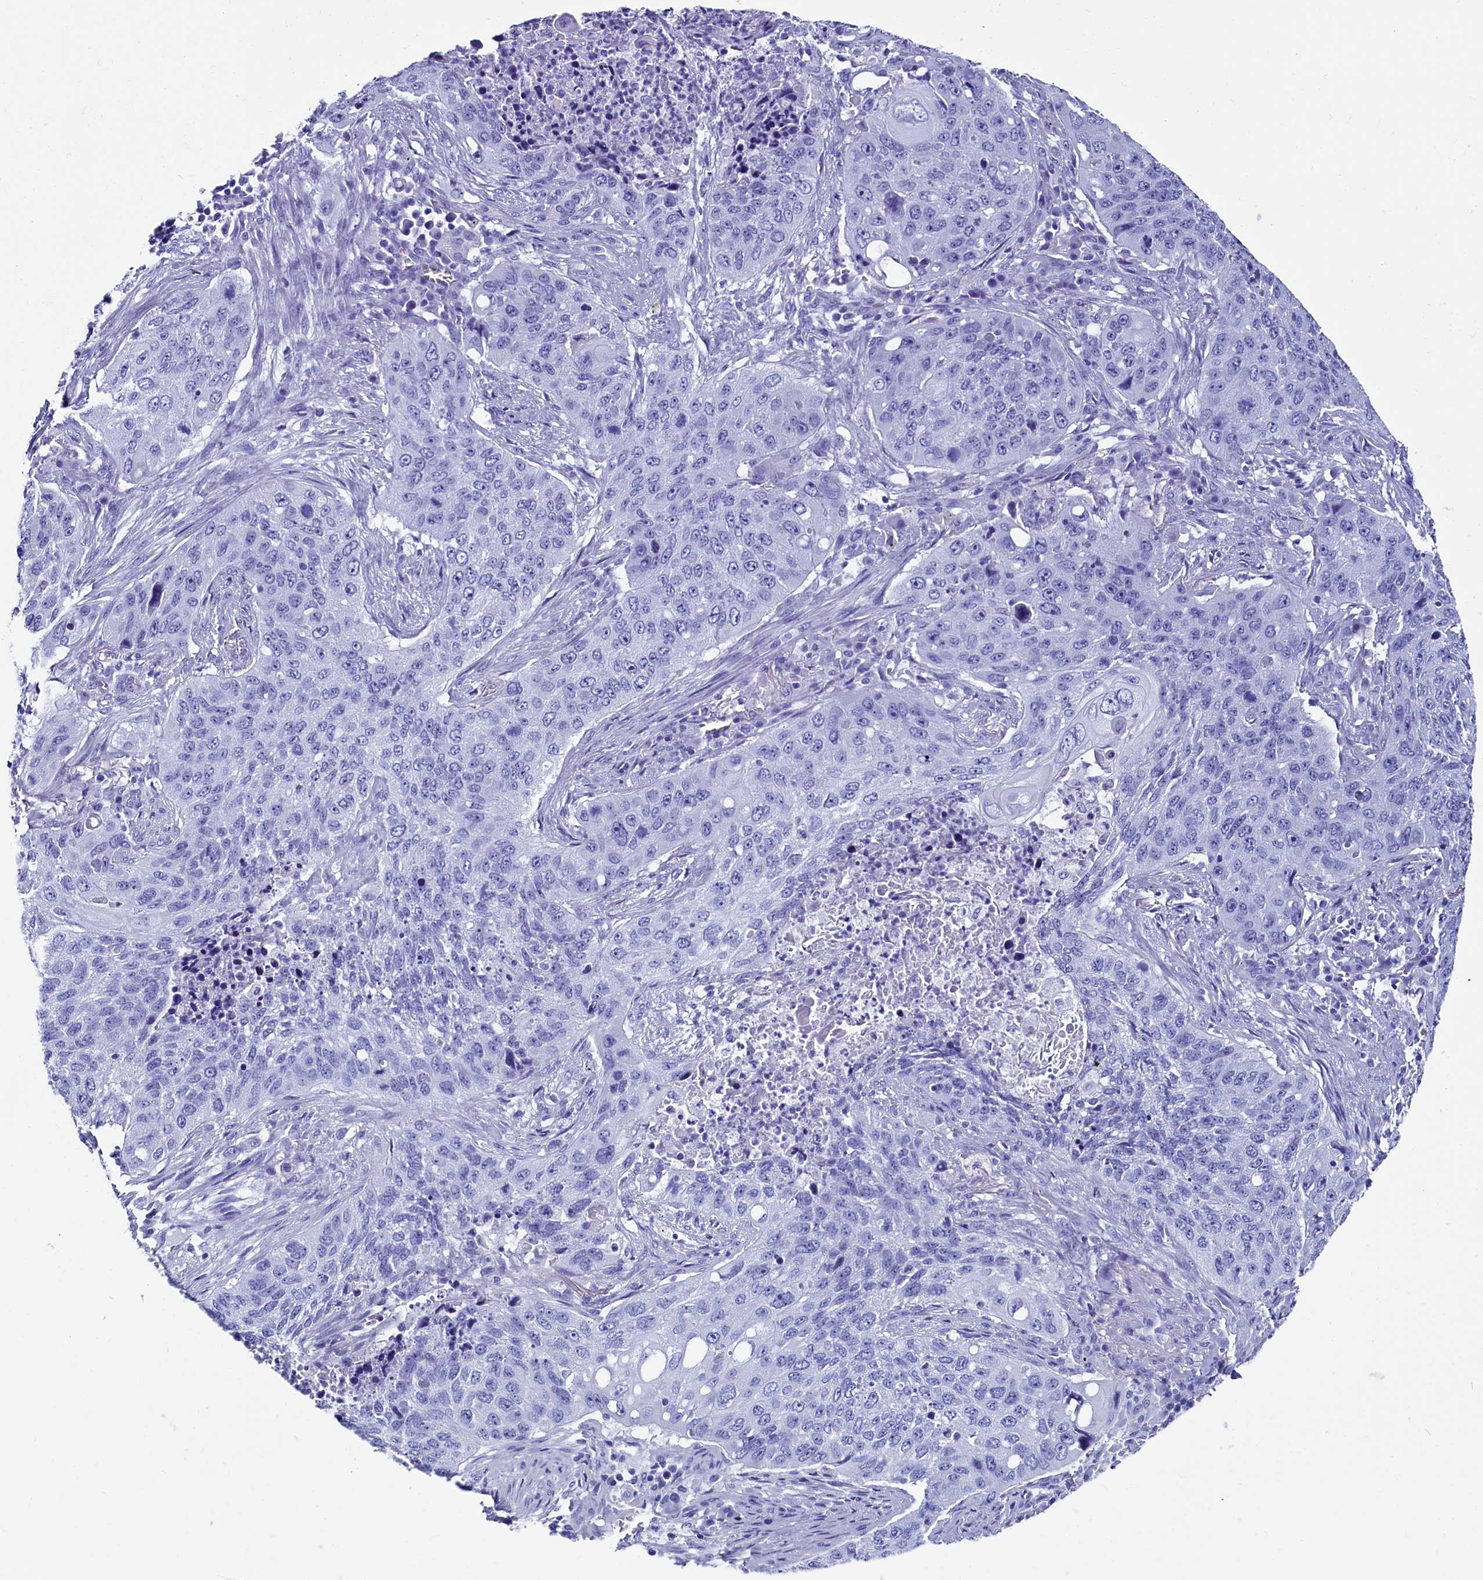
{"staining": {"intensity": "negative", "quantity": "none", "location": "none"}, "tissue": "lung cancer", "cell_type": "Tumor cells", "image_type": "cancer", "snomed": [{"axis": "morphology", "description": "Squamous cell carcinoma, NOS"}, {"axis": "topography", "description": "Lung"}], "caption": "DAB (3,3'-diaminobenzidine) immunohistochemical staining of human lung cancer (squamous cell carcinoma) exhibits no significant staining in tumor cells. (Stains: DAB (3,3'-diaminobenzidine) immunohistochemistry (IHC) with hematoxylin counter stain, Microscopy: brightfield microscopy at high magnification).", "gene": "ANKRD29", "patient": {"sex": "female", "age": 63}}